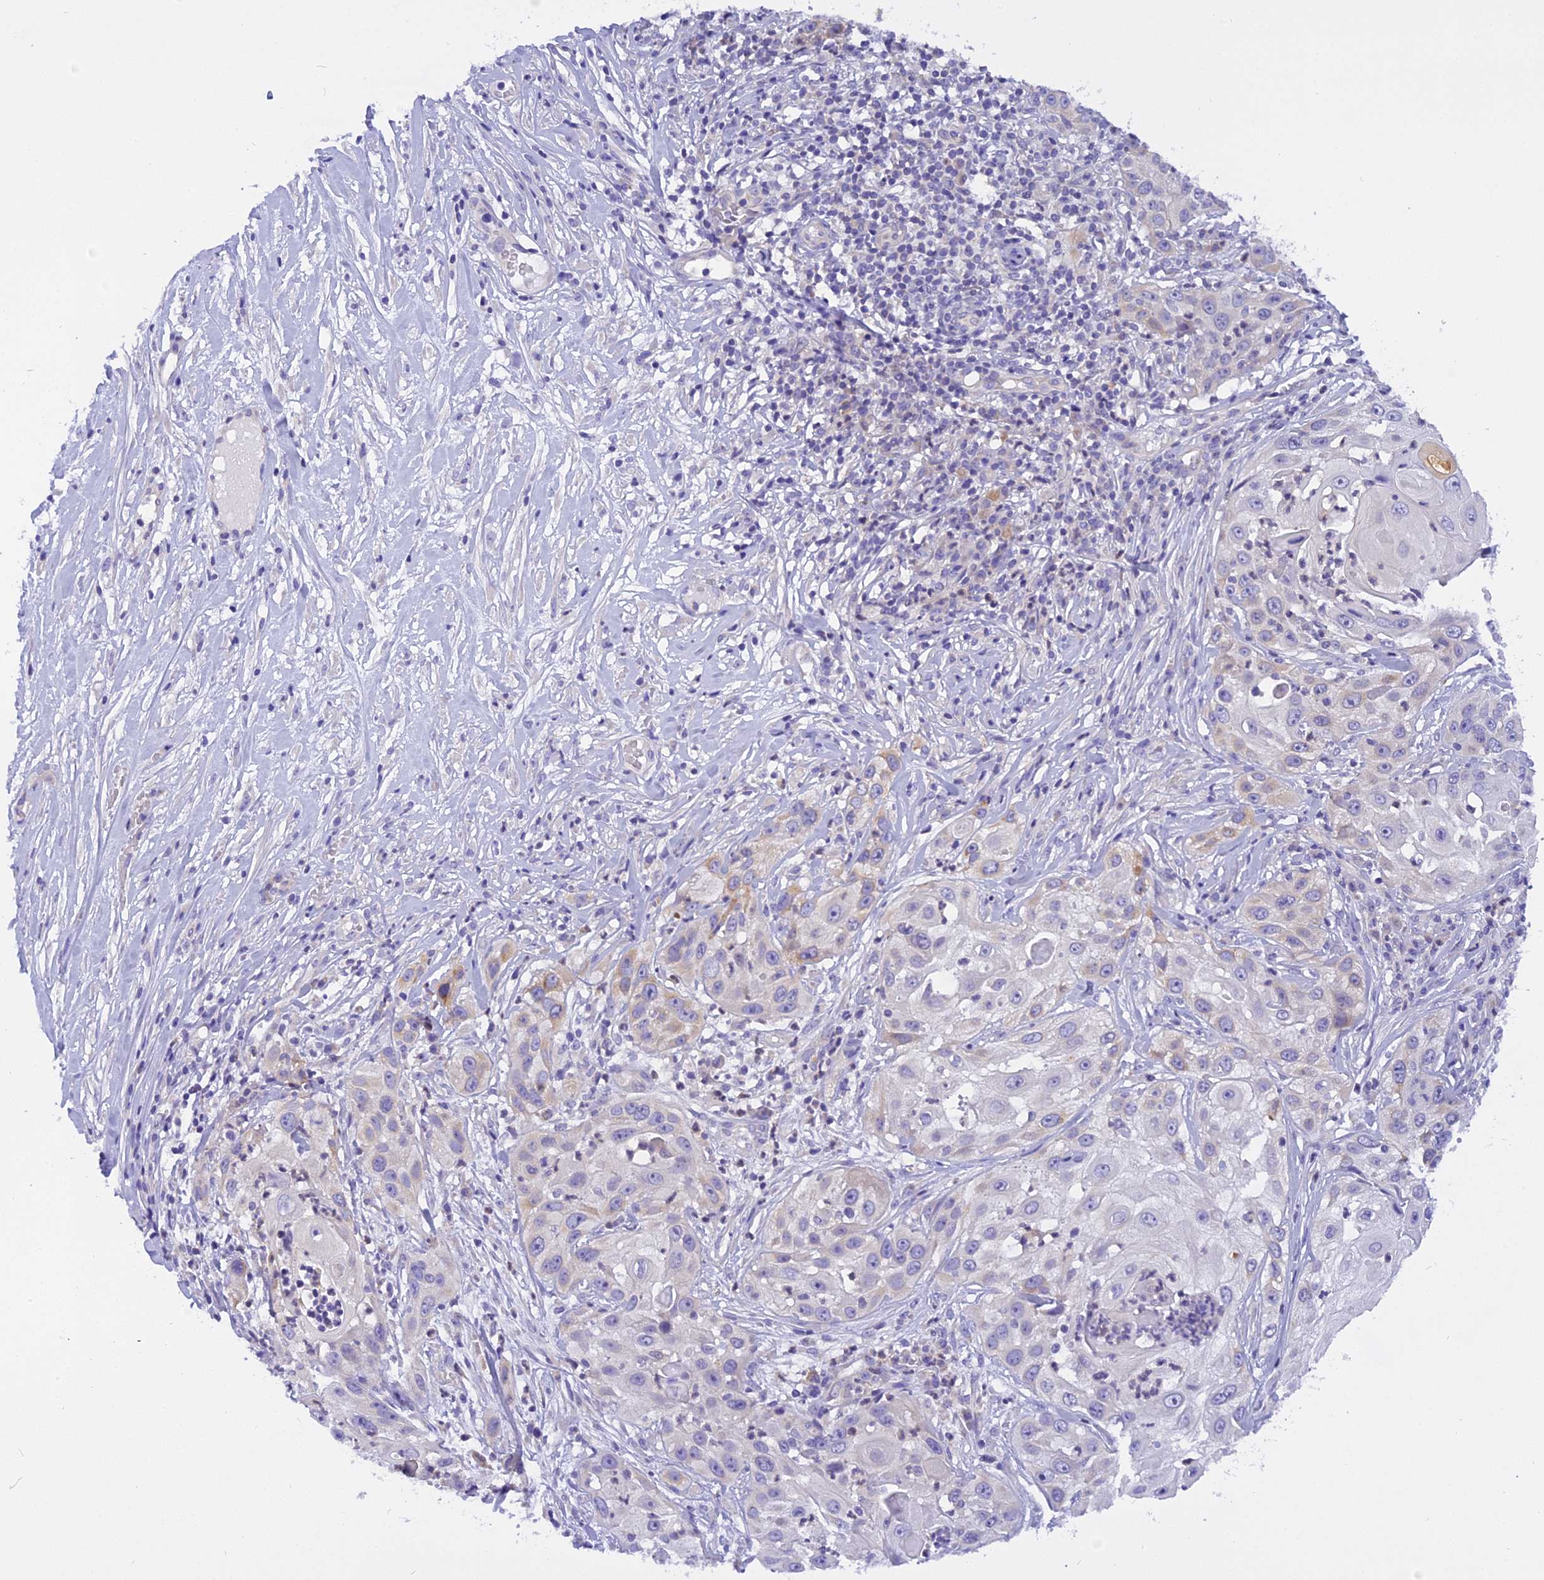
{"staining": {"intensity": "negative", "quantity": "none", "location": "none"}, "tissue": "skin cancer", "cell_type": "Tumor cells", "image_type": "cancer", "snomed": [{"axis": "morphology", "description": "Squamous cell carcinoma, NOS"}, {"axis": "topography", "description": "Skin"}], "caption": "High magnification brightfield microscopy of skin squamous cell carcinoma stained with DAB (brown) and counterstained with hematoxylin (blue): tumor cells show no significant positivity. (DAB (3,3'-diaminobenzidine) immunohistochemistry (IHC) visualized using brightfield microscopy, high magnification).", "gene": "TRIM3", "patient": {"sex": "female", "age": 44}}